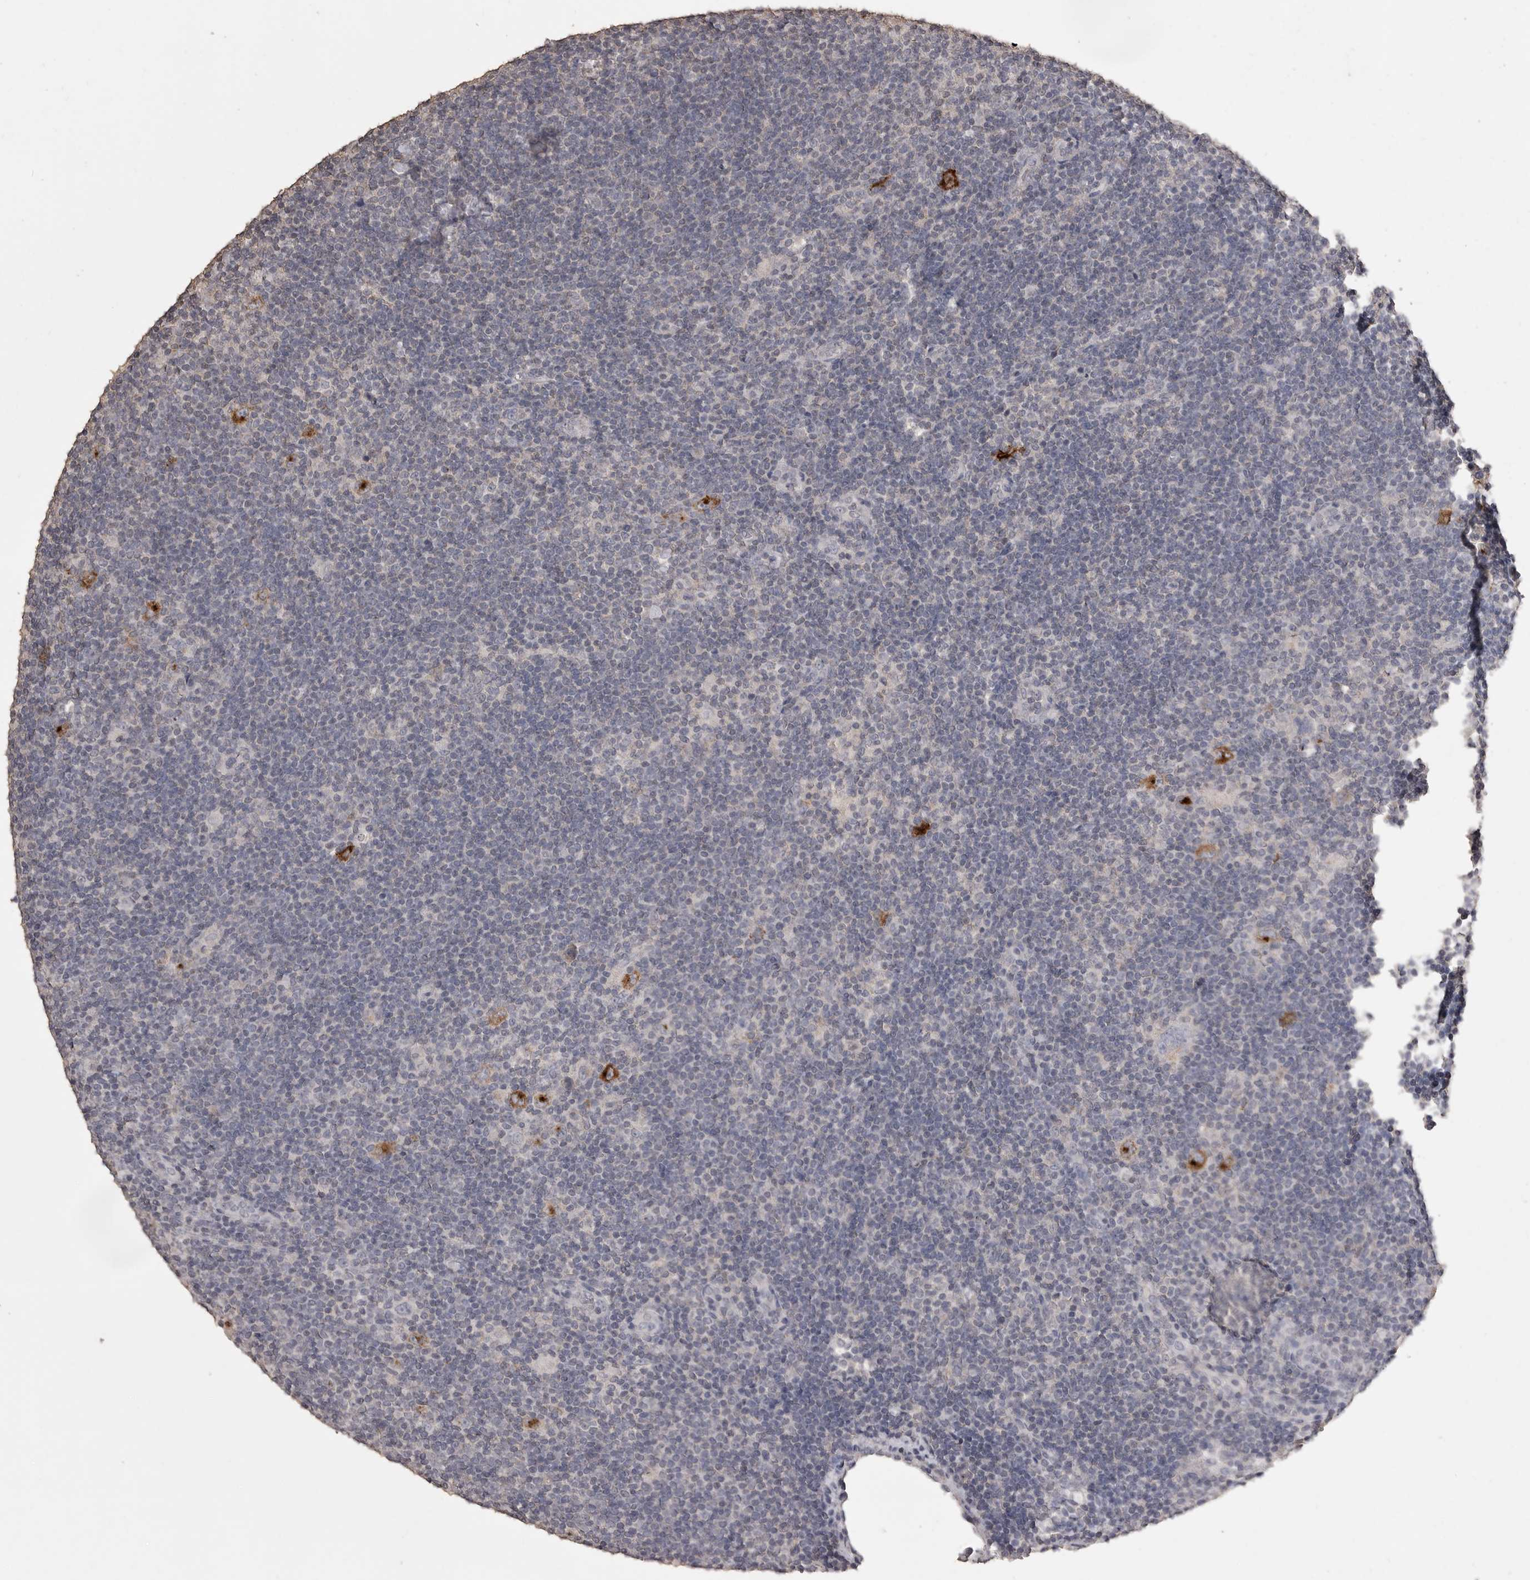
{"staining": {"intensity": "moderate", "quantity": "25%-75%", "location": "cytoplasmic/membranous"}, "tissue": "lymphoma", "cell_type": "Tumor cells", "image_type": "cancer", "snomed": [{"axis": "morphology", "description": "Hodgkin's disease, NOS"}, {"axis": "topography", "description": "Lymph node"}], "caption": "The image shows a brown stain indicating the presence of a protein in the cytoplasmic/membranous of tumor cells in lymphoma. Nuclei are stained in blue.", "gene": "MMP7", "patient": {"sex": "female", "age": 57}}